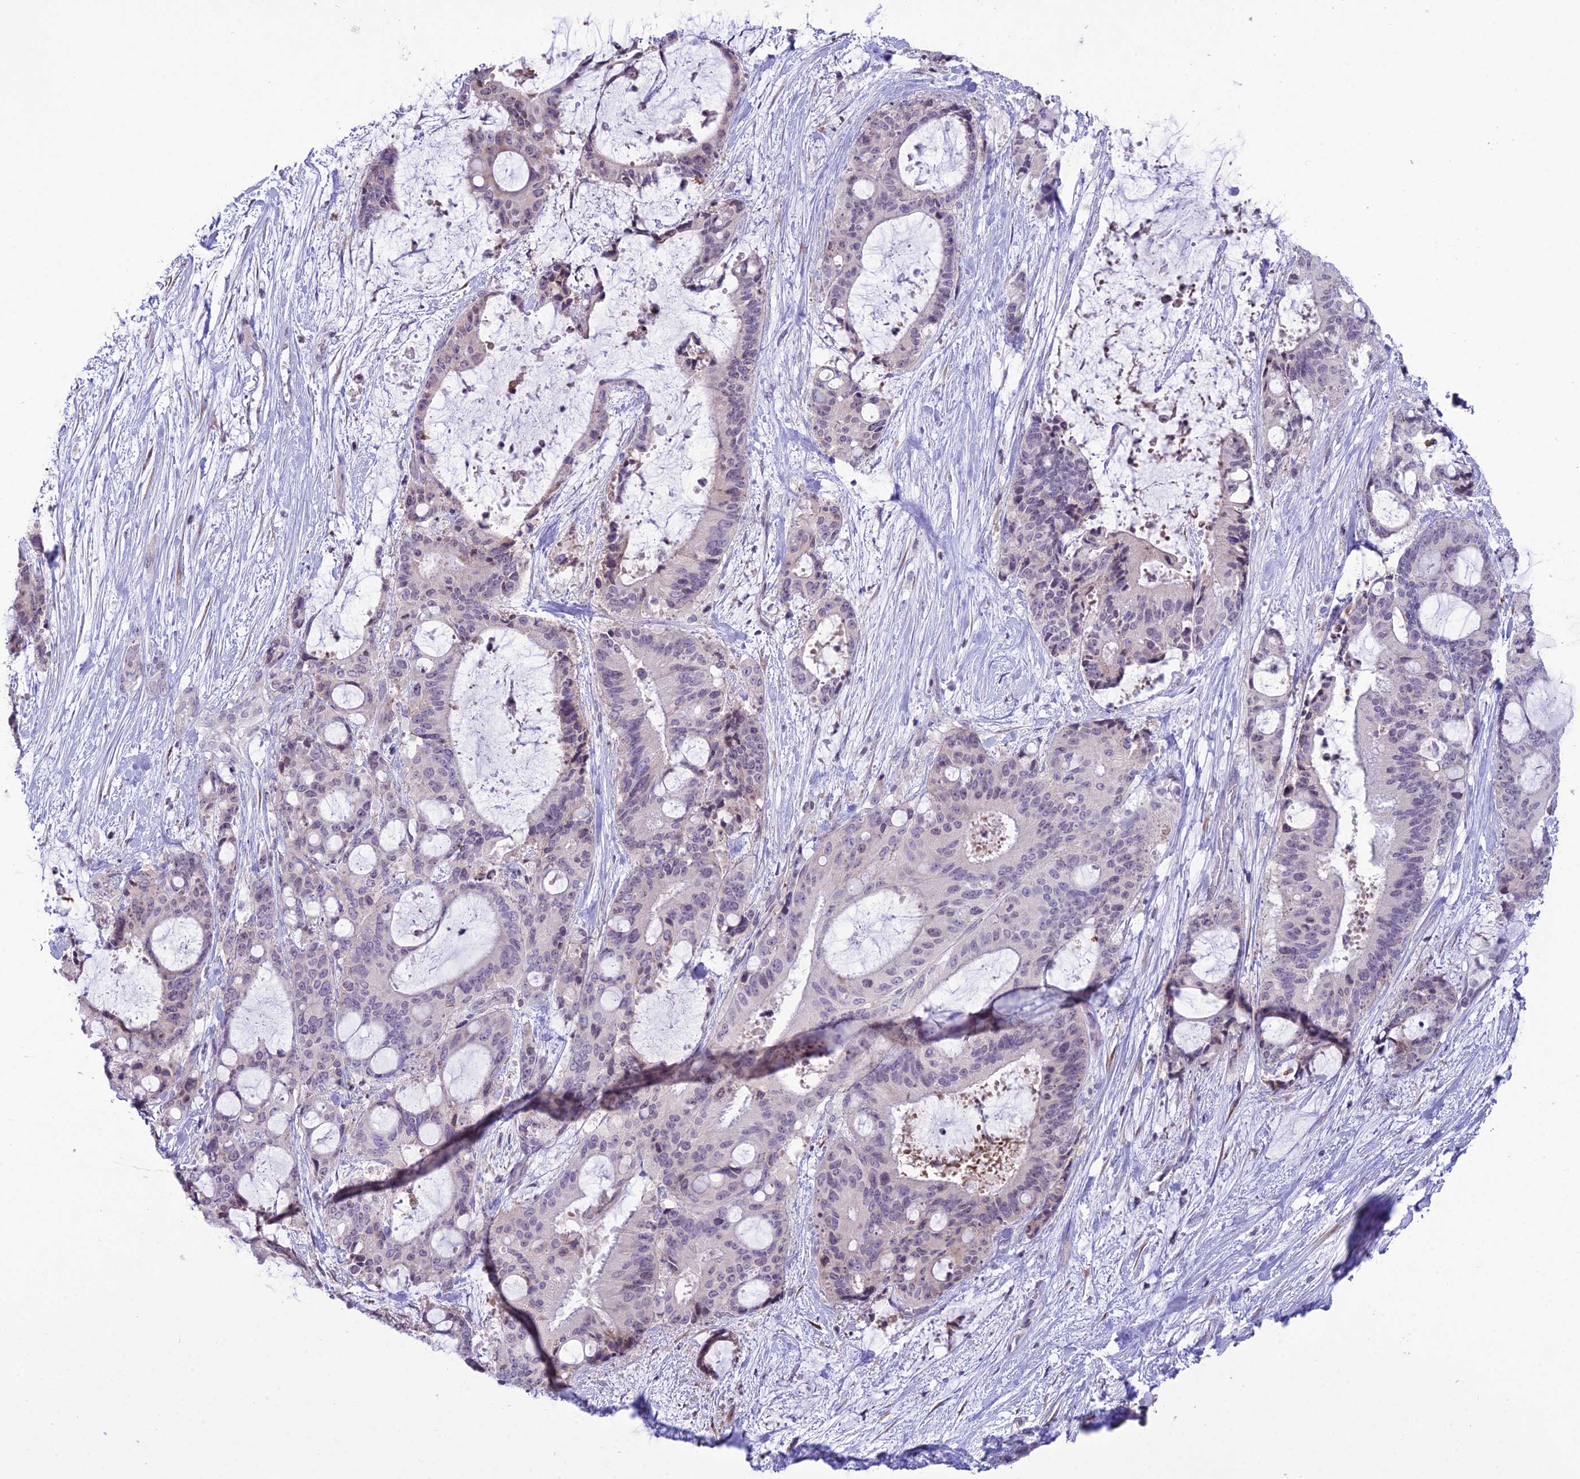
{"staining": {"intensity": "negative", "quantity": "none", "location": "none"}, "tissue": "liver cancer", "cell_type": "Tumor cells", "image_type": "cancer", "snomed": [{"axis": "morphology", "description": "Normal tissue, NOS"}, {"axis": "morphology", "description": "Cholangiocarcinoma"}, {"axis": "topography", "description": "Liver"}, {"axis": "topography", "description": "Peripheral nerve tissue"}], "caption": "Immunohistochemical staining of human cholangiocarcinoma (liver) shows no significant expression in tumor cells.", "gene": "RPS26", "patient": {"sex": "female", "age": 73}}